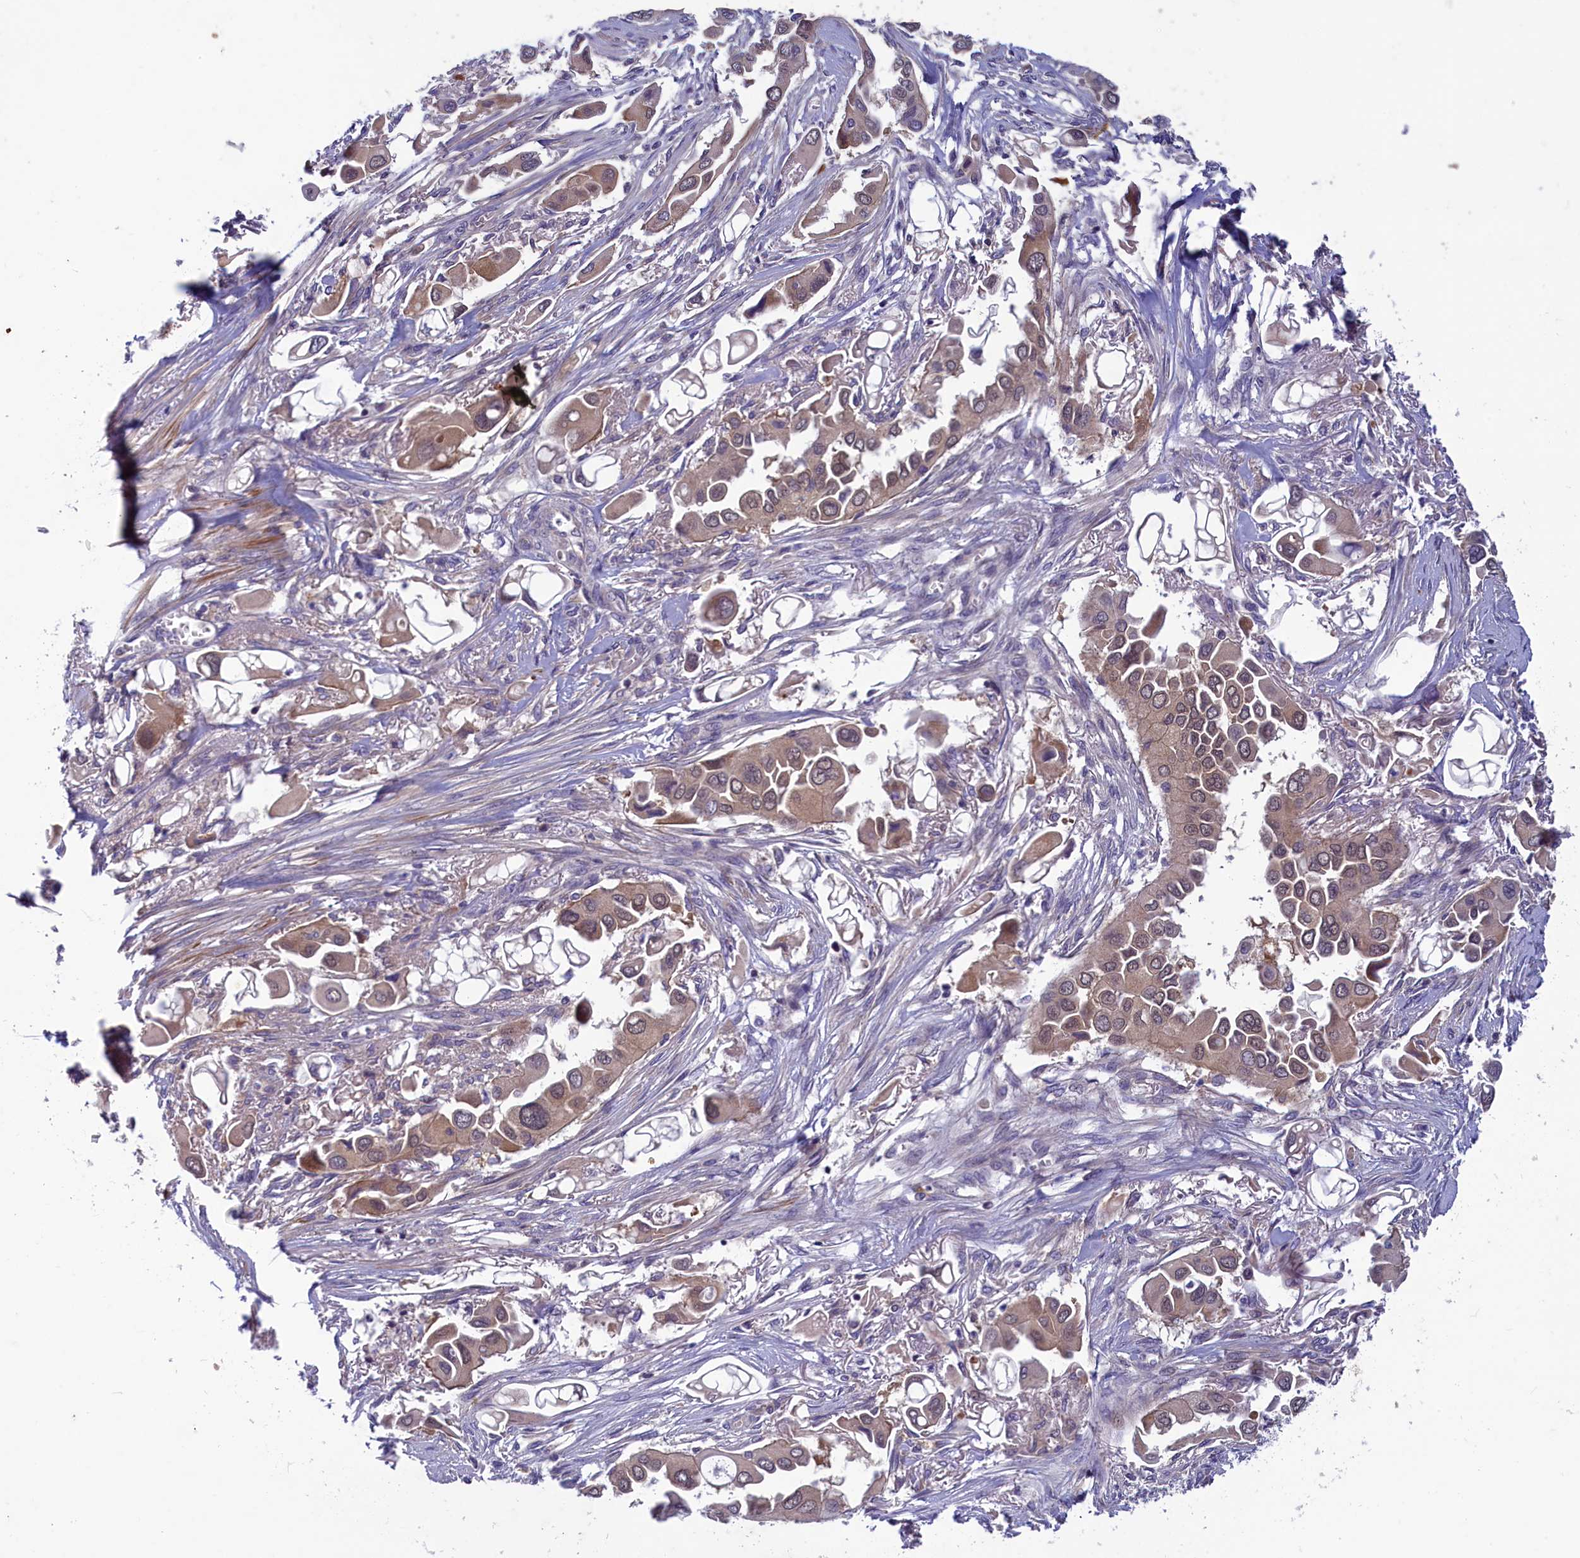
{"staining": {"intensity": "moderate", "quantity": ">75%", "location": "cytoplasmic/membranous"}, "tissue": "lung cancer", "cell_type": "Tumor cells", "image_type": "cancer", "snomed": [{"axis": "morphology", "description": "Adenocarcinoma, NOS"}, {"axis": "topography", "description": "Lung"}], "caption": "This is a photomicrograph of immunohistochemistry (IHC) staining of lung cancer (adenocarcinoma), which shows moderate expression in the cytoplasmic/membranous of tumor cells.", "gene": "NUBP1", "patient": {"sex": "female", "age": 76}}